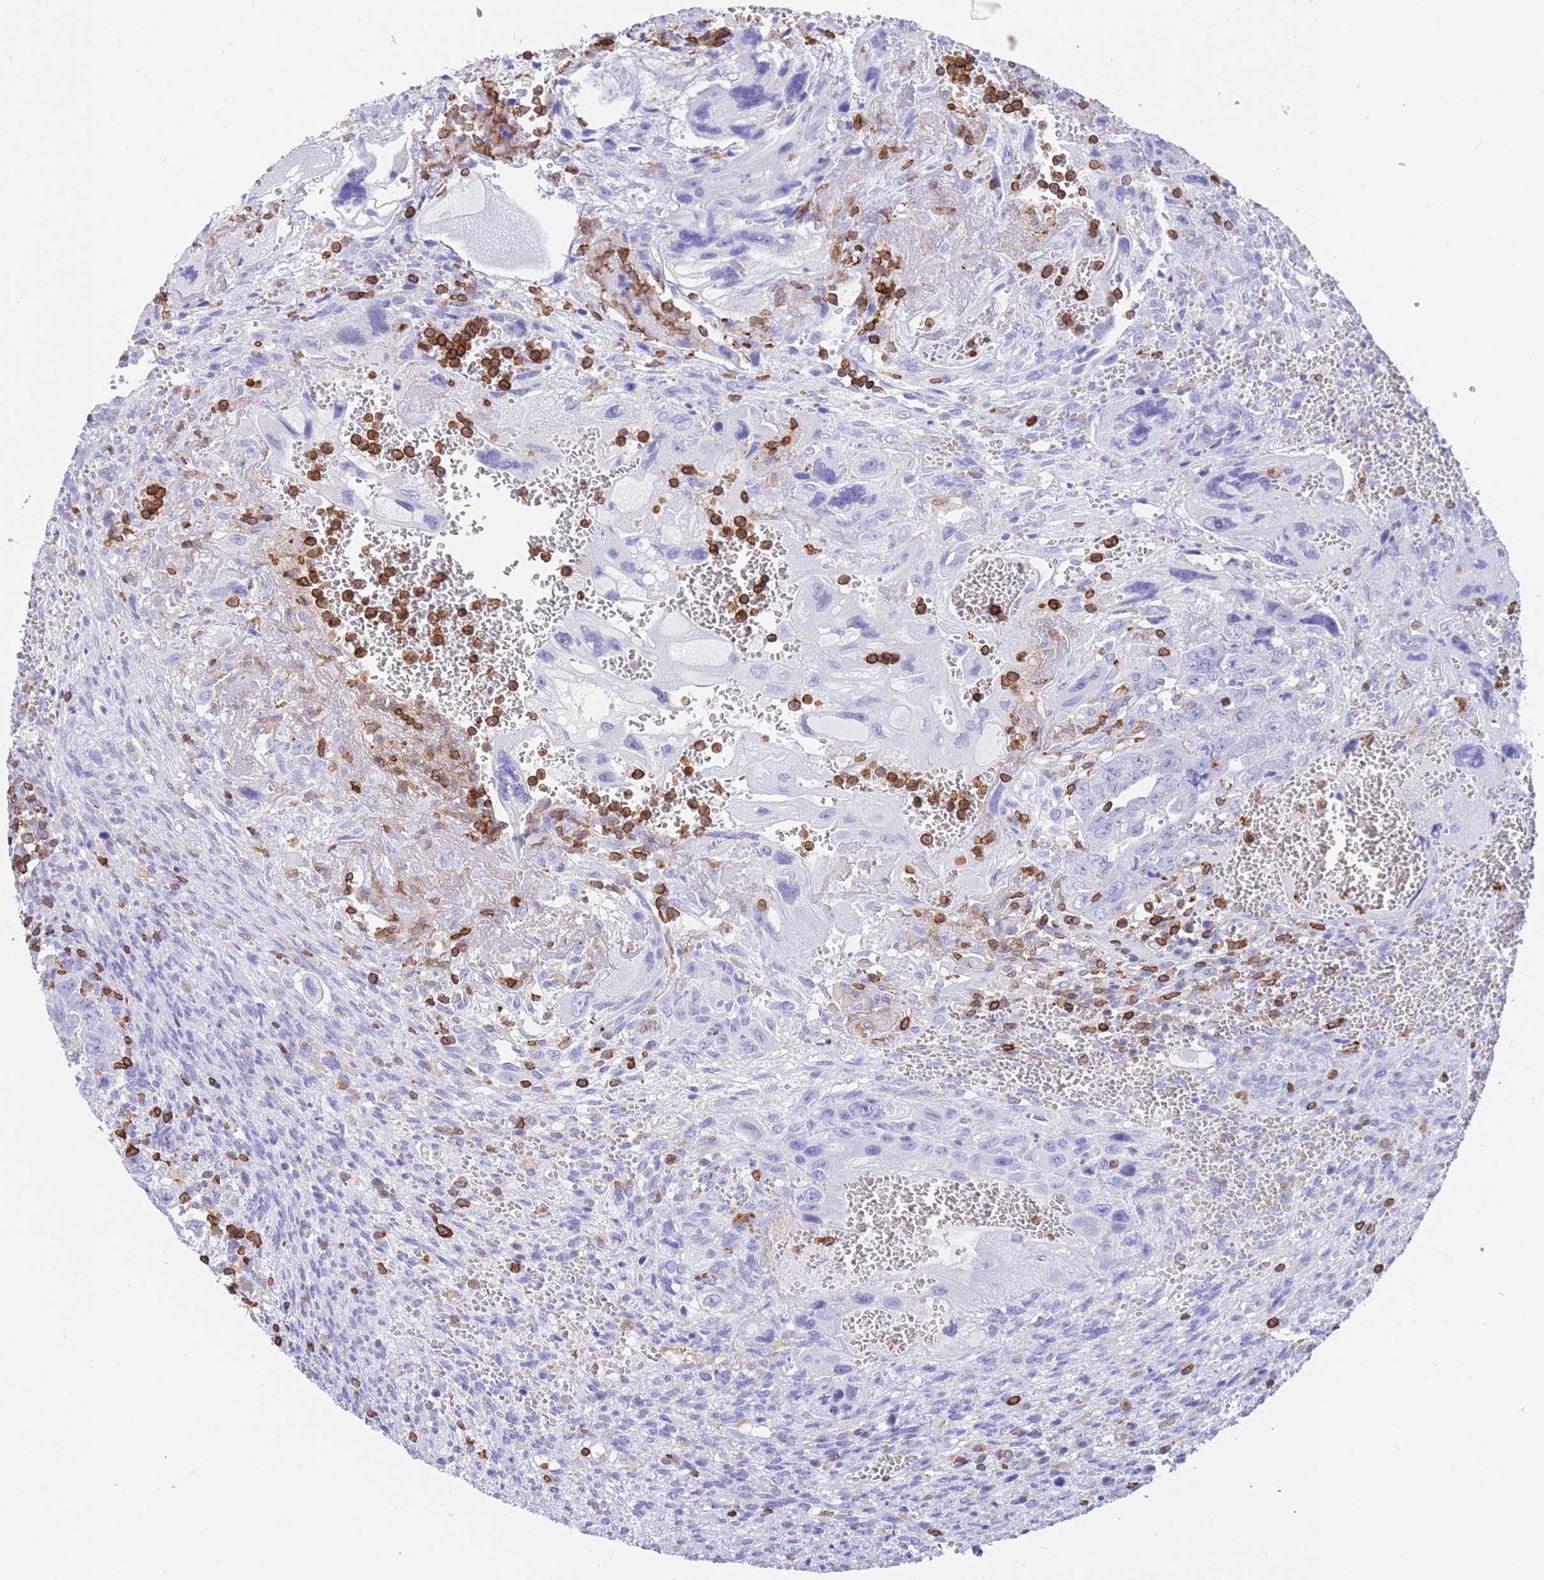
{"staining": {"intensity": "negative", "quantity": "none", "location": "none"}, "tissue": "testis cancer", "cell_type": "Tumor cells", "image_type": "cancer", "snomed": [{"axis": "morphology", "description": "Carcinoma, Embryonal, NOS"}, {"axis": "topography", "description": "Testis"}], "caption": "This is an IHC histopathology image of embryonal carcinoma (testis). There is no staining in tumor cells.", "gene": "CORO1A", "patient": {"sex": "male", "age": 28}}